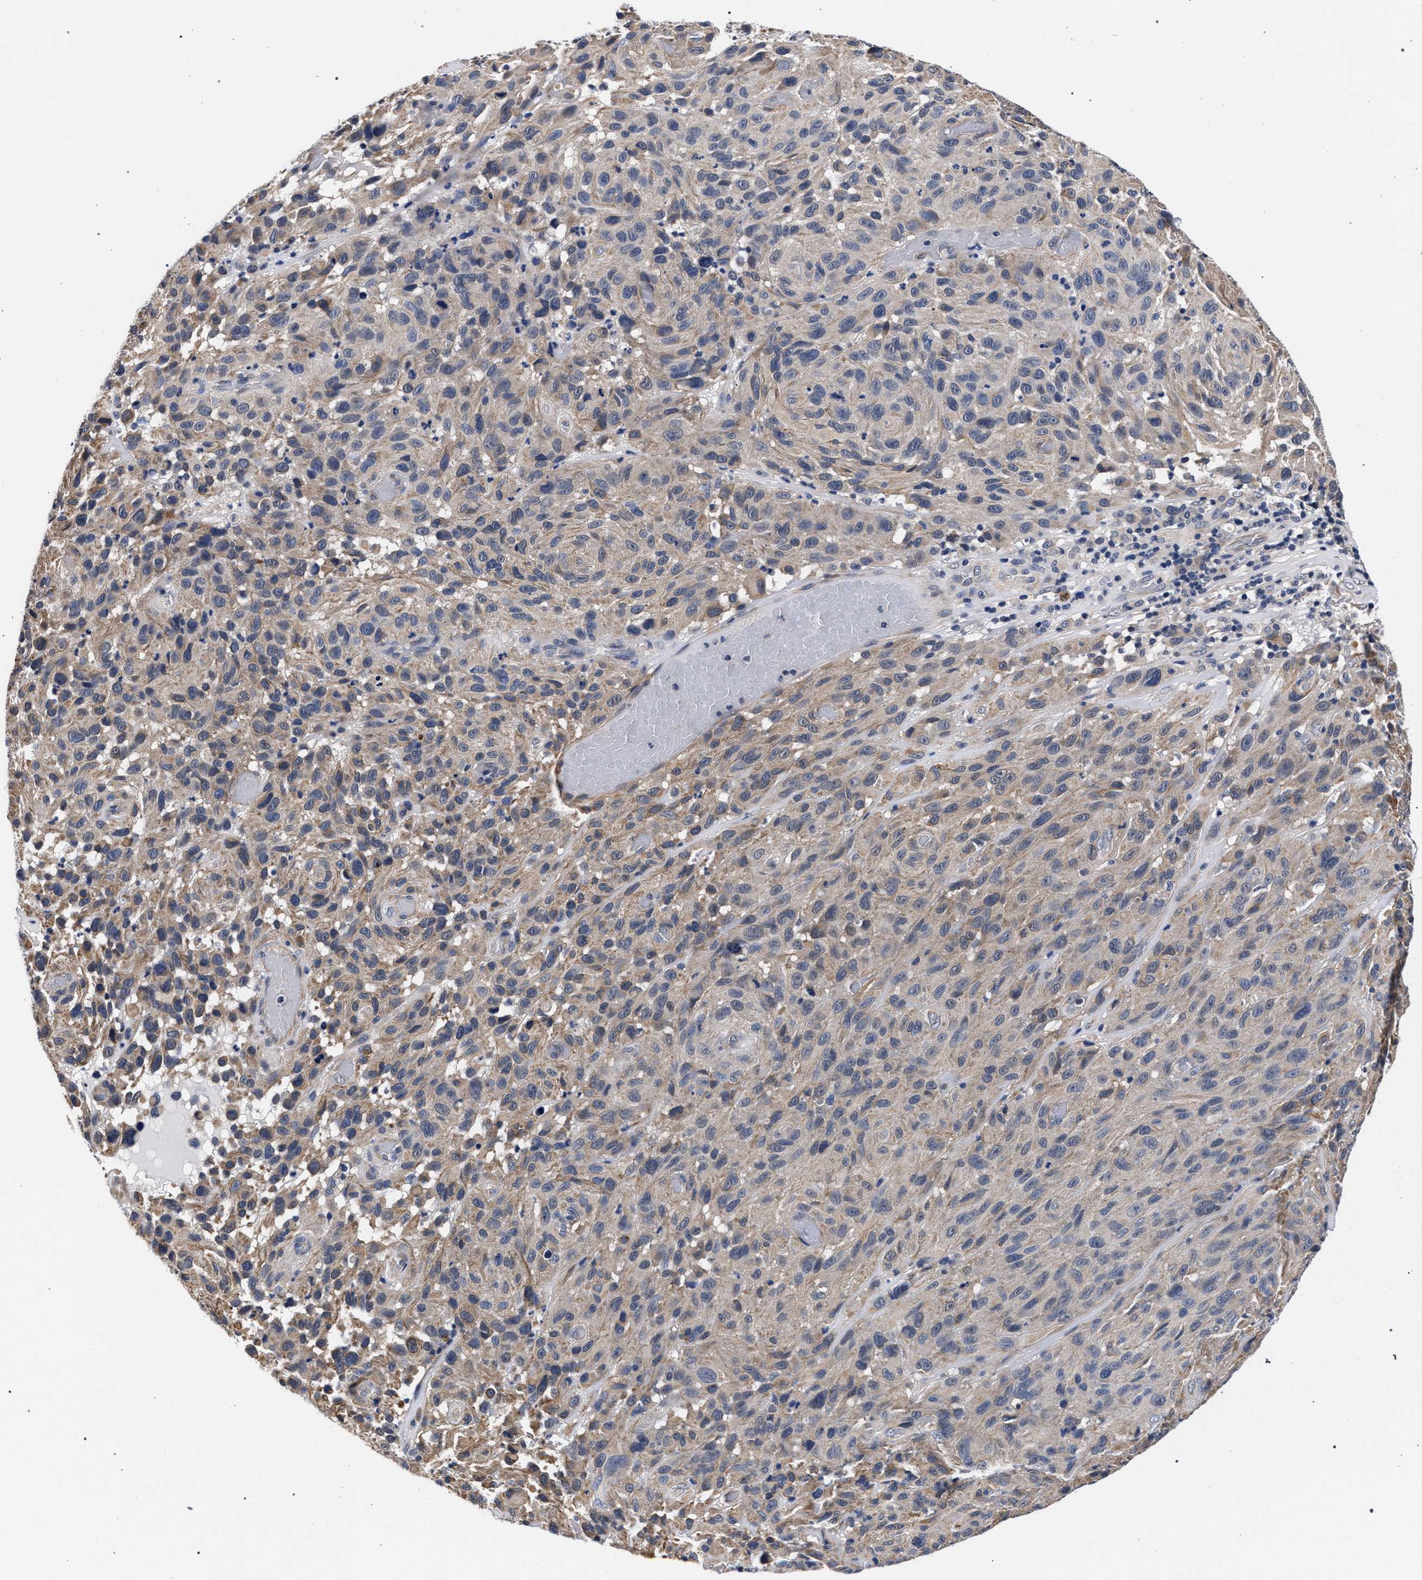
{"staining": {"intensity": "weak", "quantity": "<25%", "location": "cytoplasmic/membranous"}, "tissue": "melanoma", "cell_type": "Tumor cells", "image_type": "cancer", "snomed": [{"axis": "morphology", "description": "Malignant melanoma, NOS"}, {"axis": "topography", "description": "Skin"}], "caption": "Protein analysis of malignant melanoma reveals no significant staining in tumor cells.", "gene": "RBM33", "patient": {"sex": "male", "age": 66}}